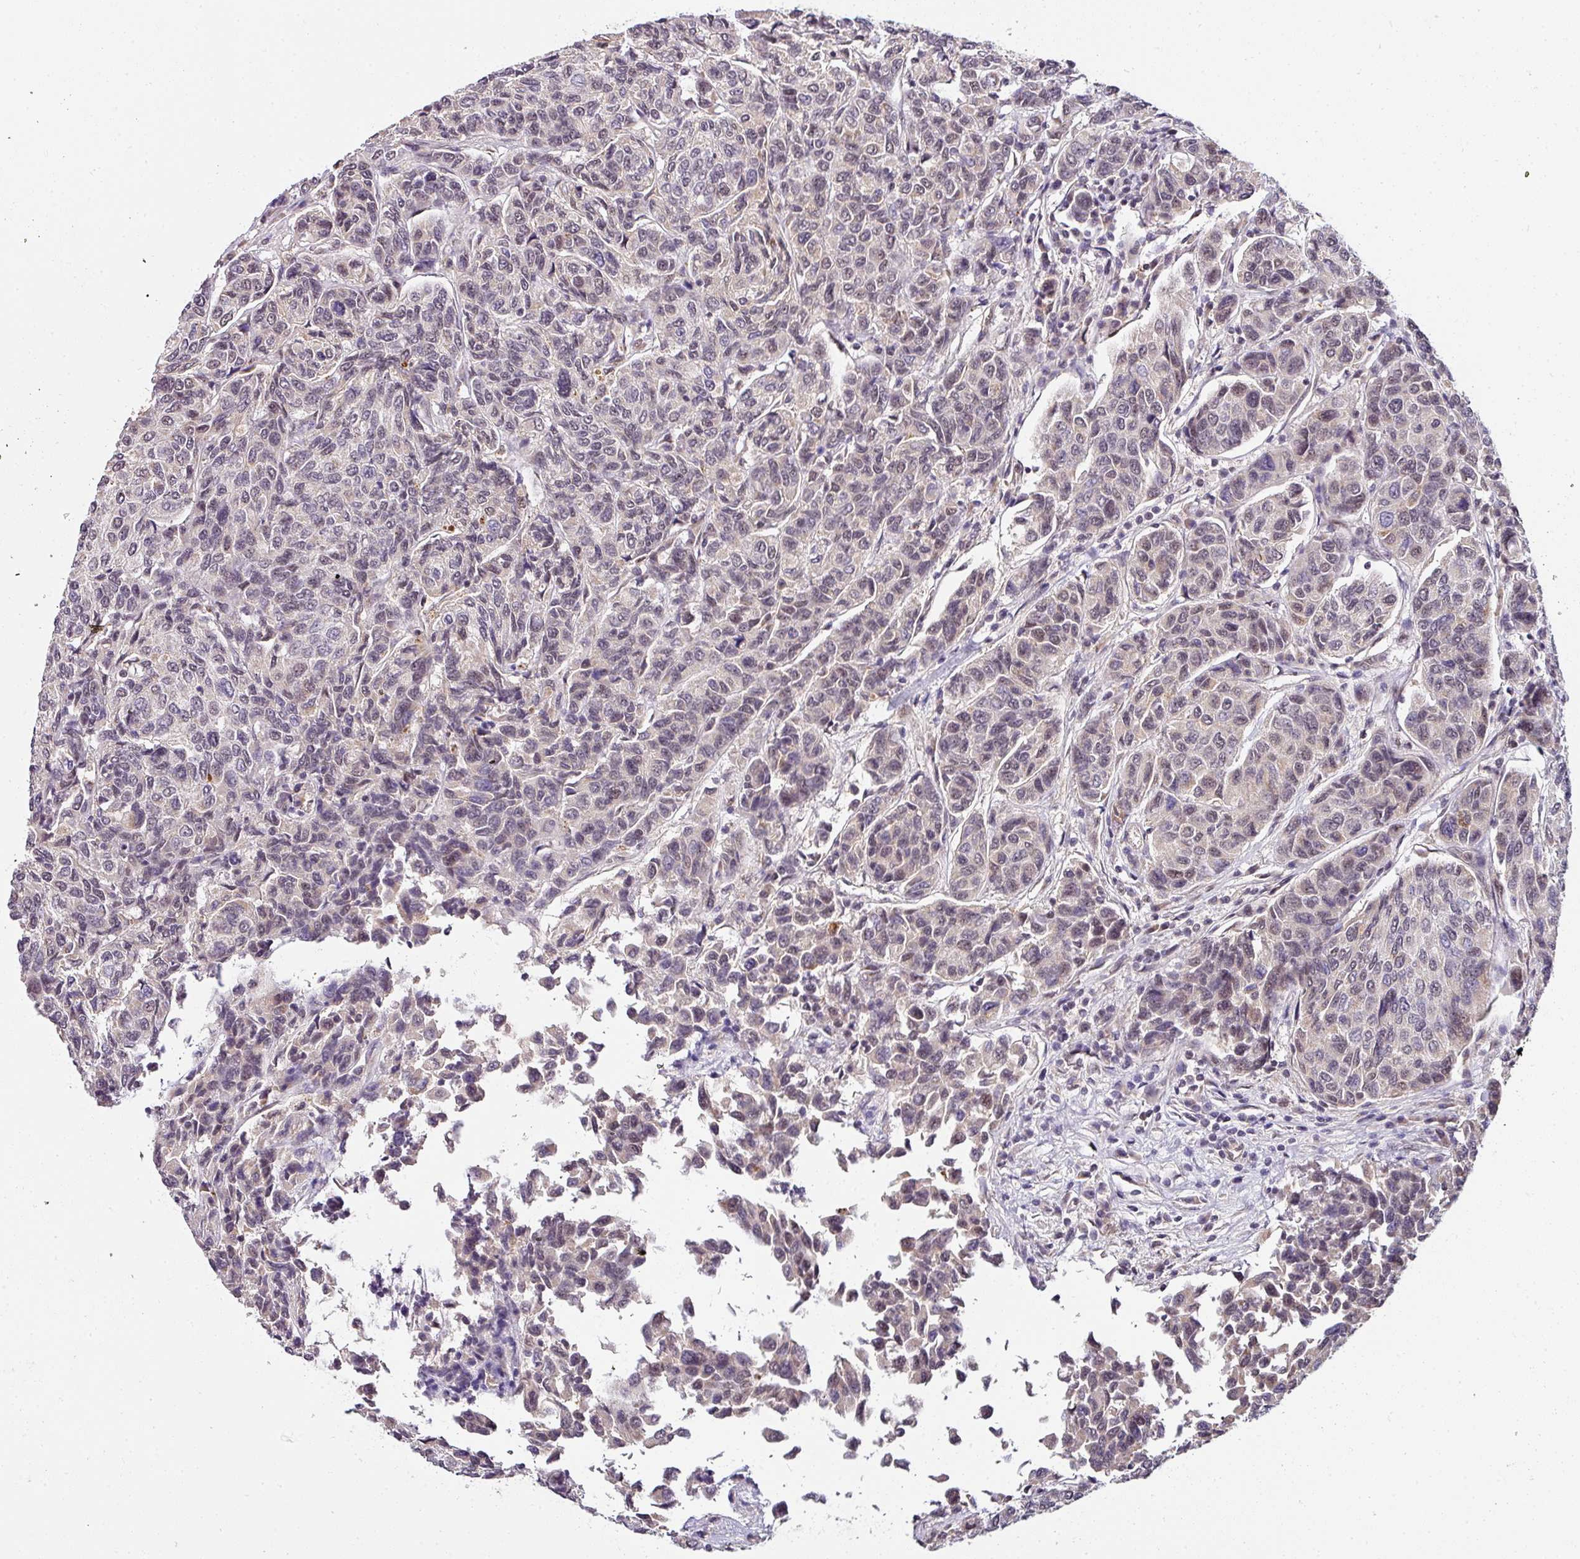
{"staining": {"intensity": "negative", "quantity": "none", "location": "none"}, "tissue": "breast cancer", "cell_type": "Tumor cells", "image_type": "cancer", "snomed": [{"axis": "morphology", "description": "Duct carcinoma"}, {"axis": "topography", "description": "Breast"}], "caption": "IHC photomicrograph of neoplastic tissue: breast cancer (intraductal carcinoma) stained with DAB (3,3'-diaminobenzidine) exhibits no significant protein staining in tumor cells.", "gene": "NAPSA", "patient": {"sex": "female", "age": 55}}